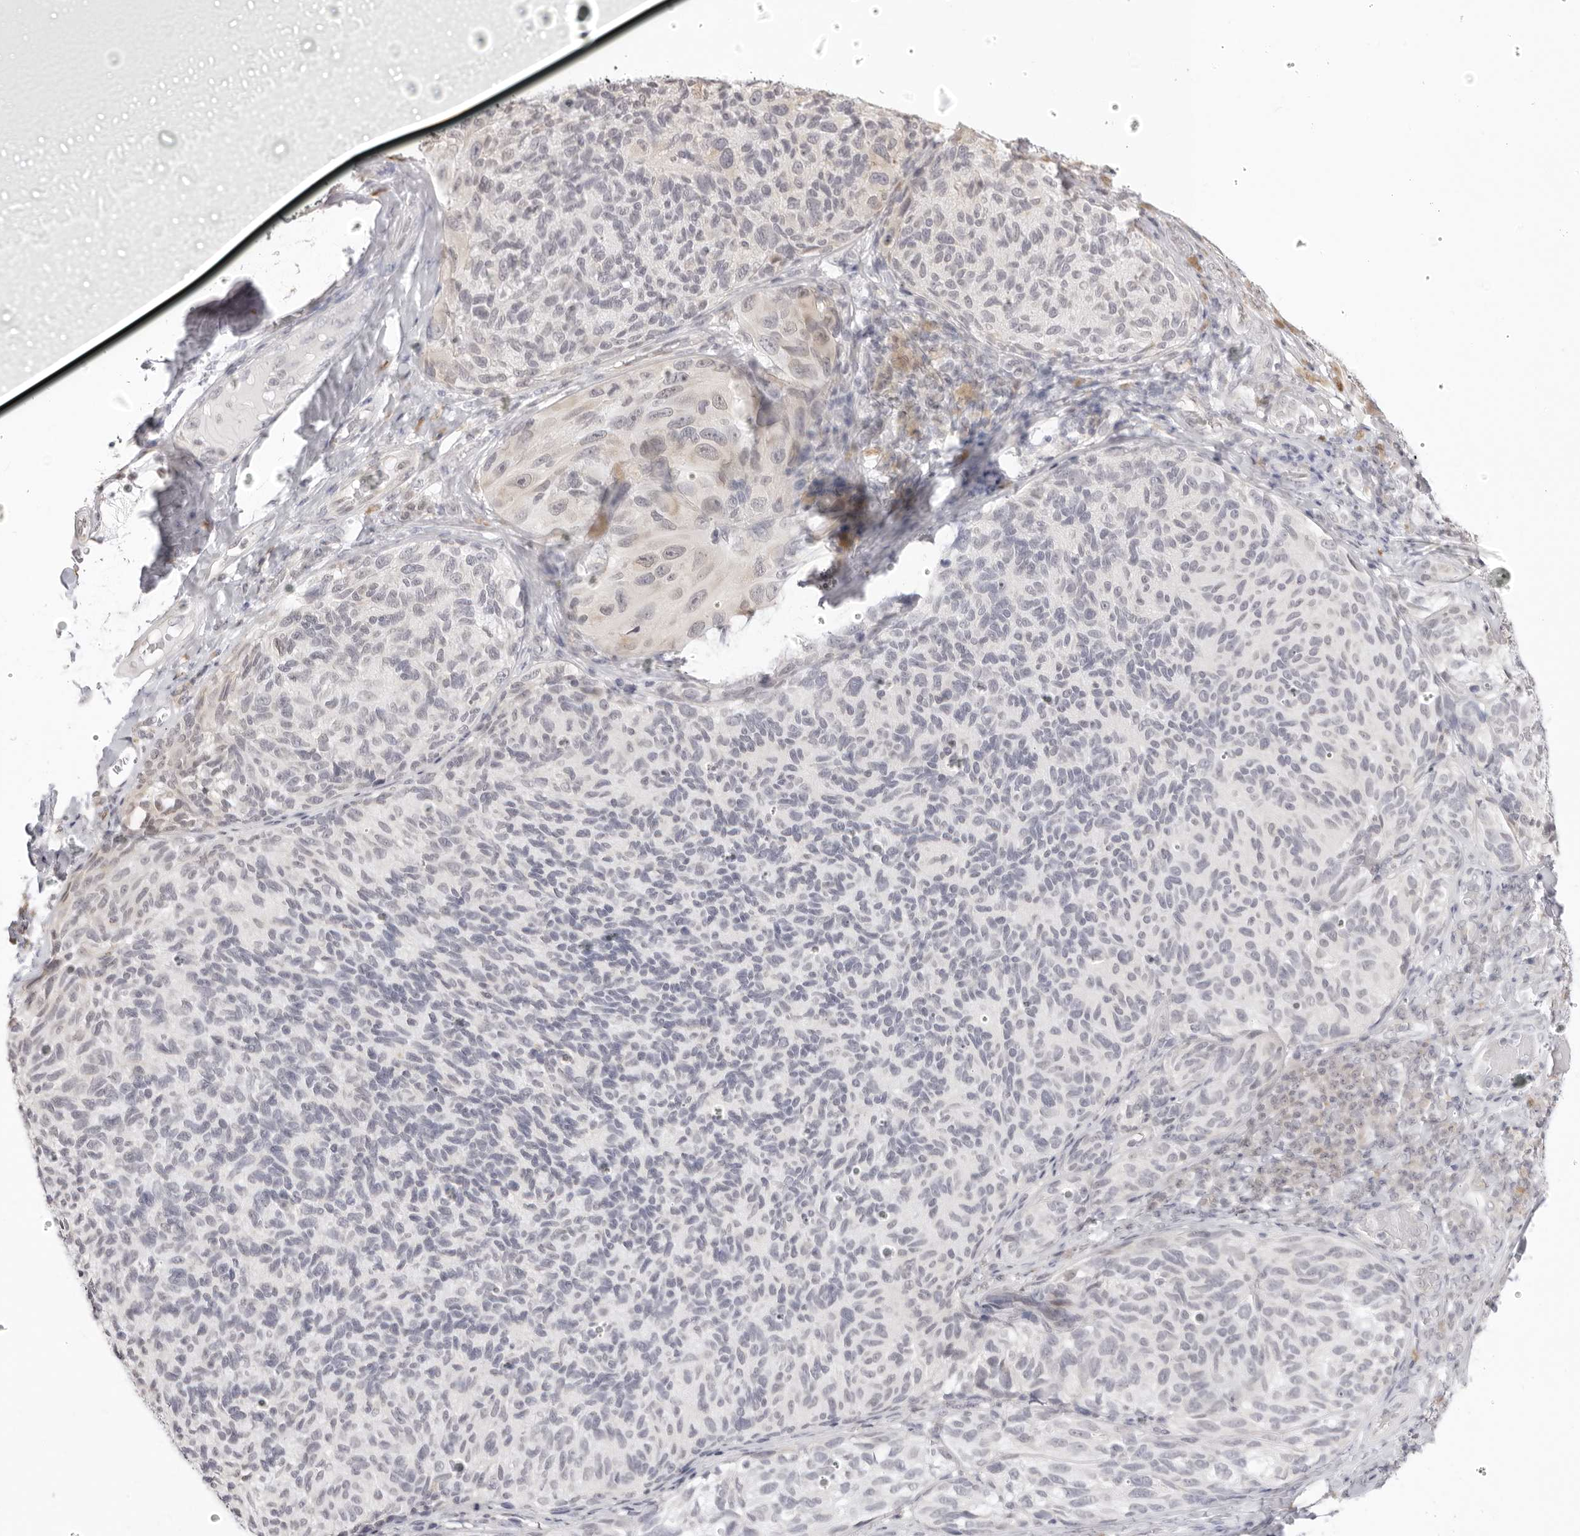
{"staining": {"intensity": "negative", "quantity": "none", "location": "none"}, "tissue": "melanoma", "cell_type": "Tumor cells", "image_type": "cancer", "snomed": [{"axis": "morphology", "description": "Malignant melanoma, NOS"}, {"axis": "topography", "description": "Skin"}], "caption": "Immunohistochemical staining of melanoma reveals no significant staining in tumor cells.", "gene": "FDPS", "patient": {"sex": "female", "age": 73}}